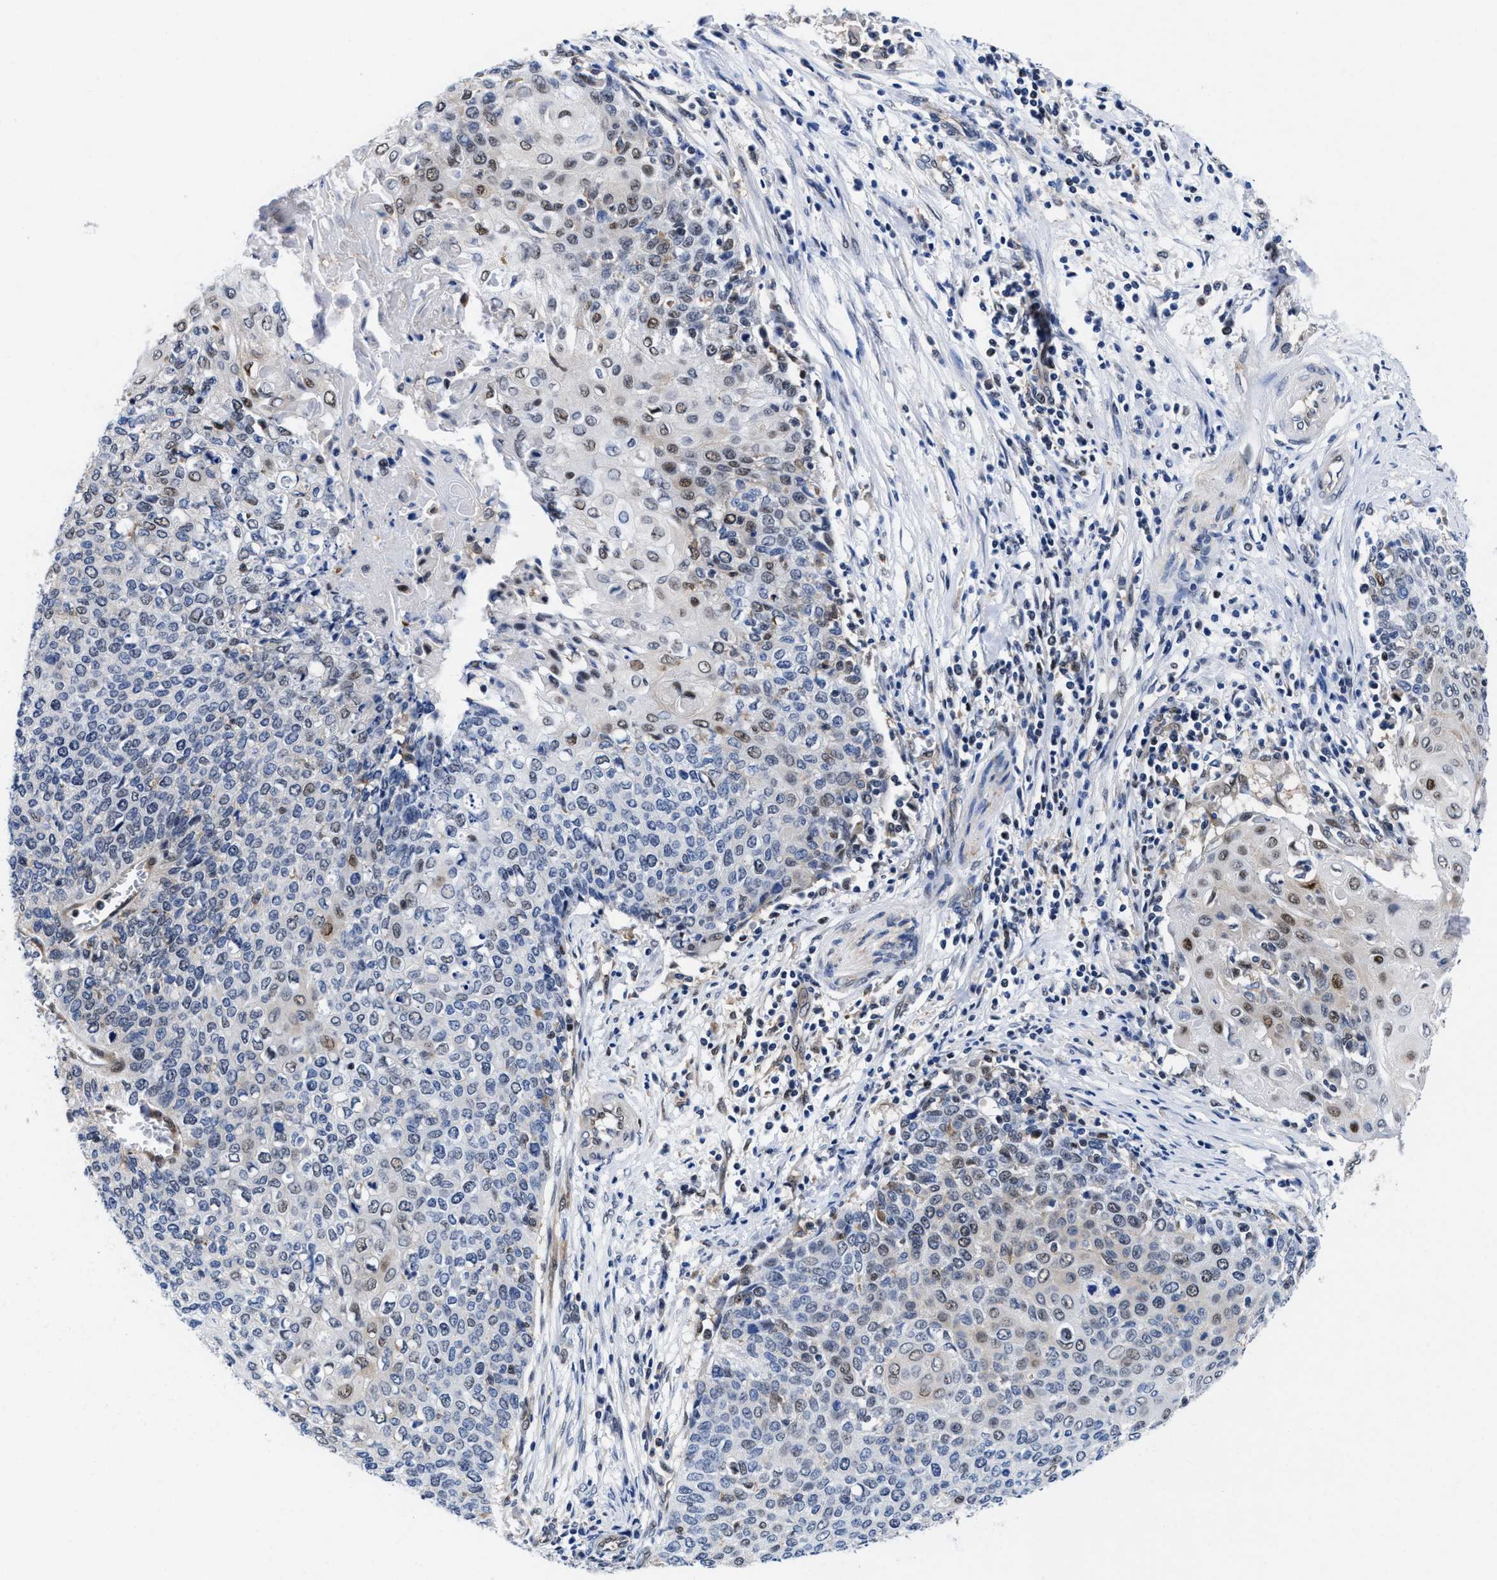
{"staining": {"intensity": "moderate", "quantity": "<25%", "location": "nuclear"}, "tissue": "cervical cancer", "cell_type": "Tumor cells", "image_type": "cancer", "snomed": [{"axis": "morphology", "description": "Squamous cell carcinoma, NOS"}, {"axis": "topography", "description": "Cervix"}], "caption": "Human squamous cell carcinoma (cervical) stained with a brown dye shows moderate nuclear positive staining in about <25% of tumor cells.", "gene": "ACLY", "patient": {"sex": "female", "age": 39}}